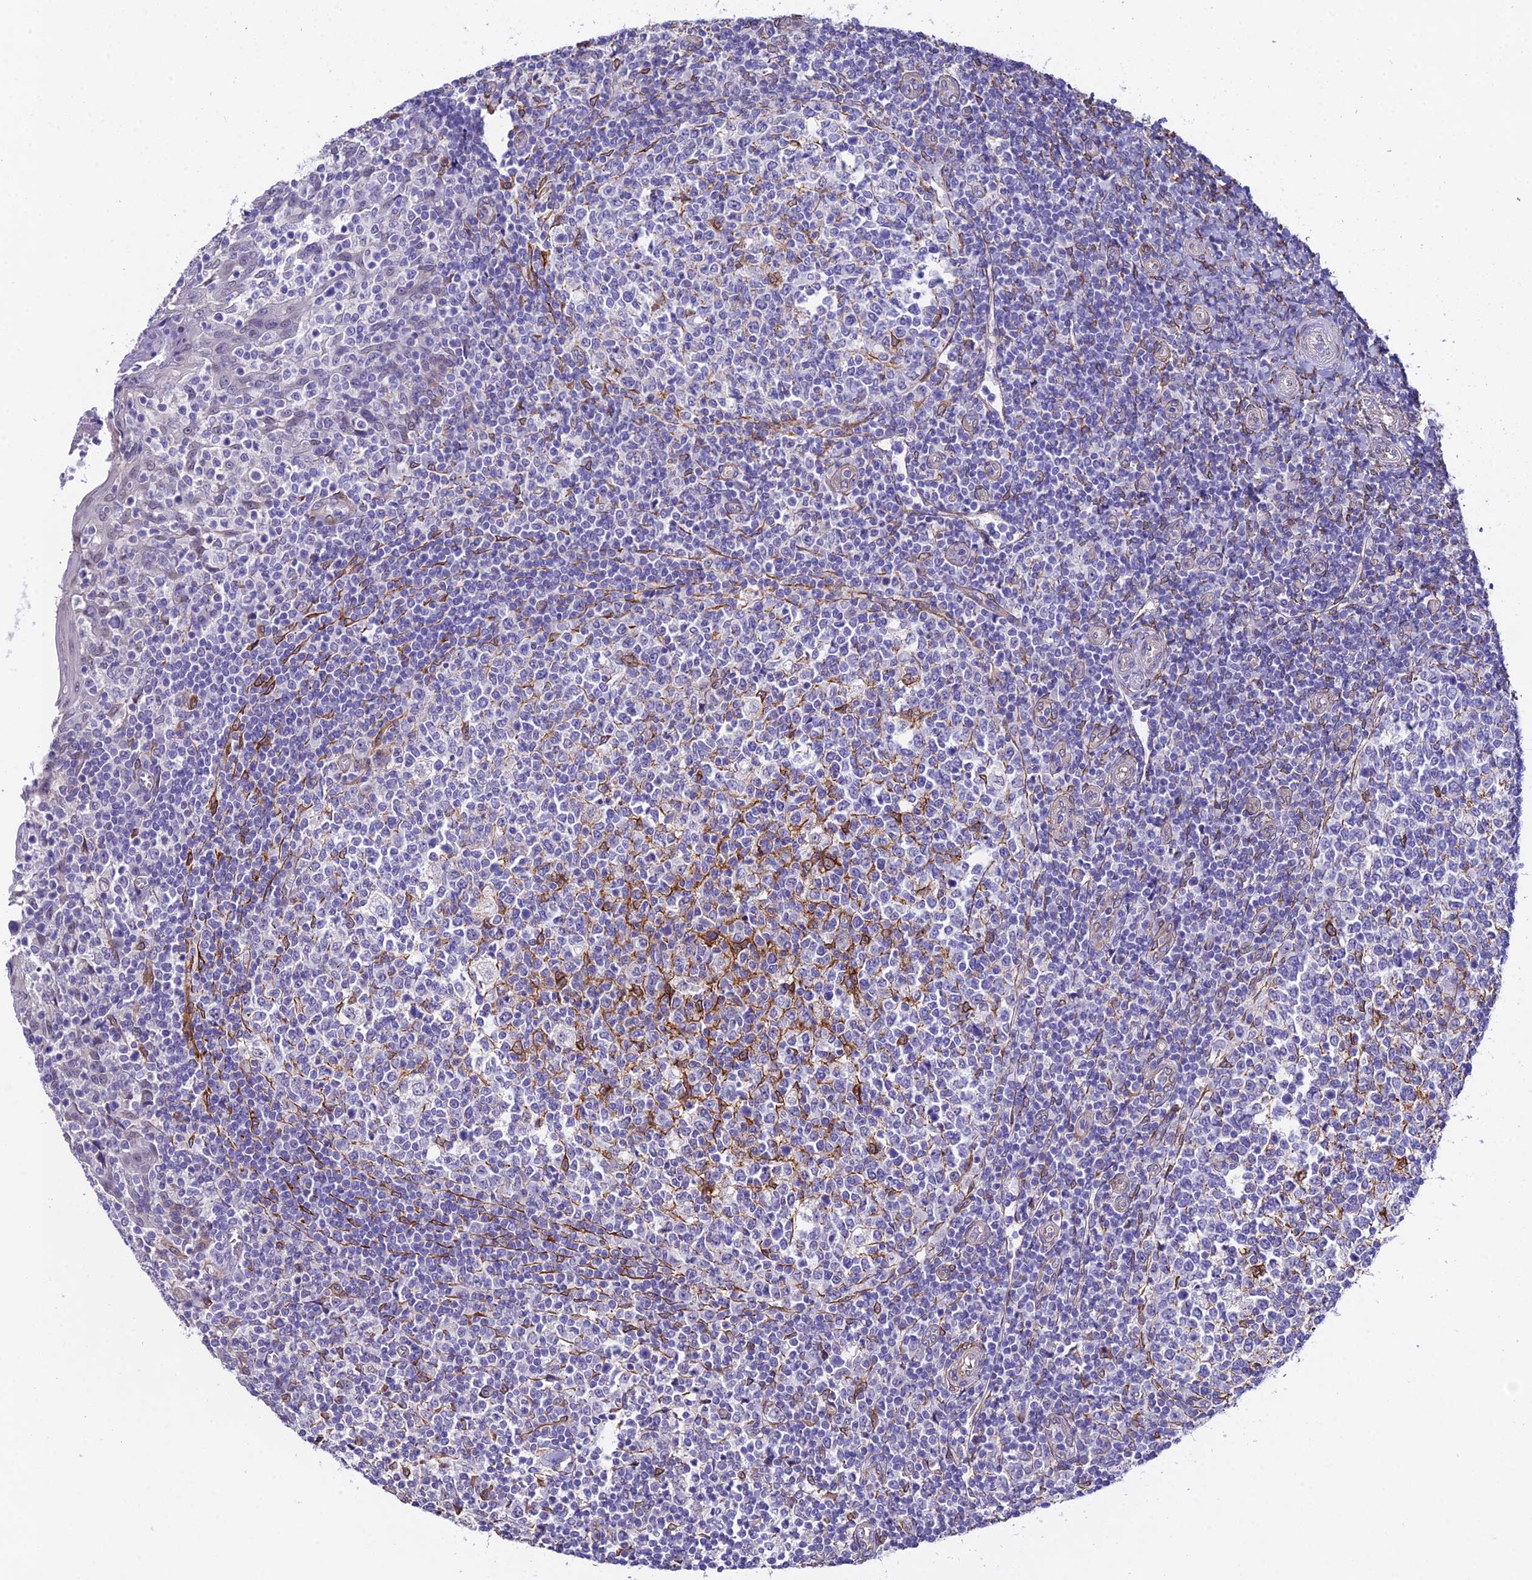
{"staining": {"intensity": "negative", "quantity": "none", "location": "none"}, "tissue": "tonsil", "cell_type": "Germinal center cells", "image_type": "normal", "snomed": [{"axis": "morphology", "description": "Normal tissue, NOS"}, {"axis": "topography", "description": "Tonsil"}], "caption": "Micrograph shows no significant protein expression in germinal center cells of normal tonsil. (IHC, brightfield microscopy, high magnification).", "gene": "MXRA7", "patient": {"sex": "female", "age": 19}}